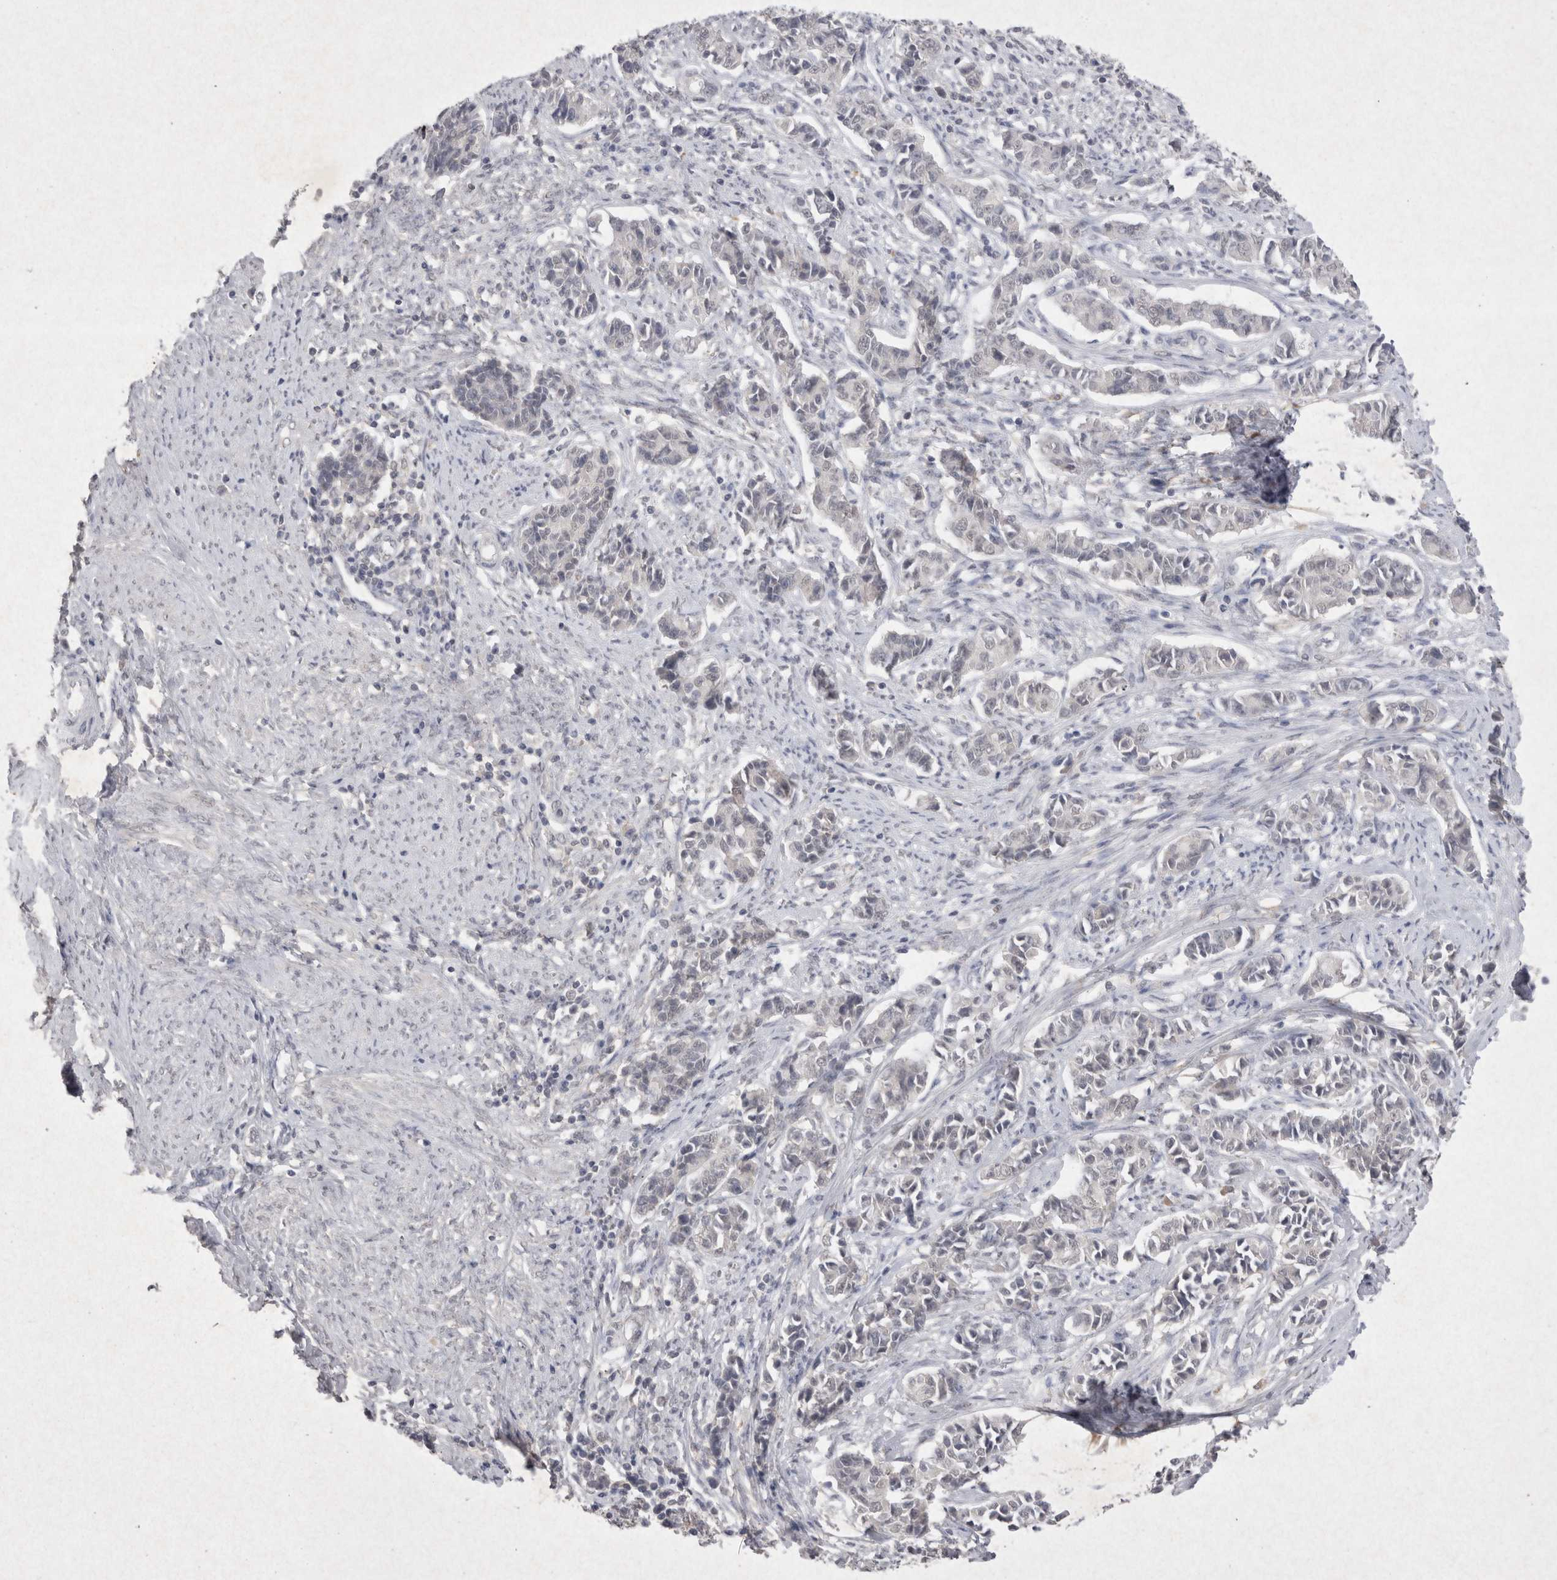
{"staining": {"intensity": "negative", "quantity": "none", "location": "none"}, "tissue": "cervical cancer", "cell_type": "Tumor cells", "image_type": "cancer", "snomed": [{"axis": "morphology", "description": "Normal tissue, NOS"}, {"axis": "morphology", "description": "Squamous cell carcinoma, NOS"}, {"axis": "topography", "description": "Cervix"}], "caption": "DAB immunohistochemical staining of squamous cell carcinoma (cervical) shows no significant expression in tumor cells. Brightfield microscopy of immunohistochemistry stained with DAB (3,3'-diaminobenzidine) (brown) and hematoxylin (blue), captured at high magnification.", "gene": "LYVE1", "patient": {"sex": "female", "age": 35}}